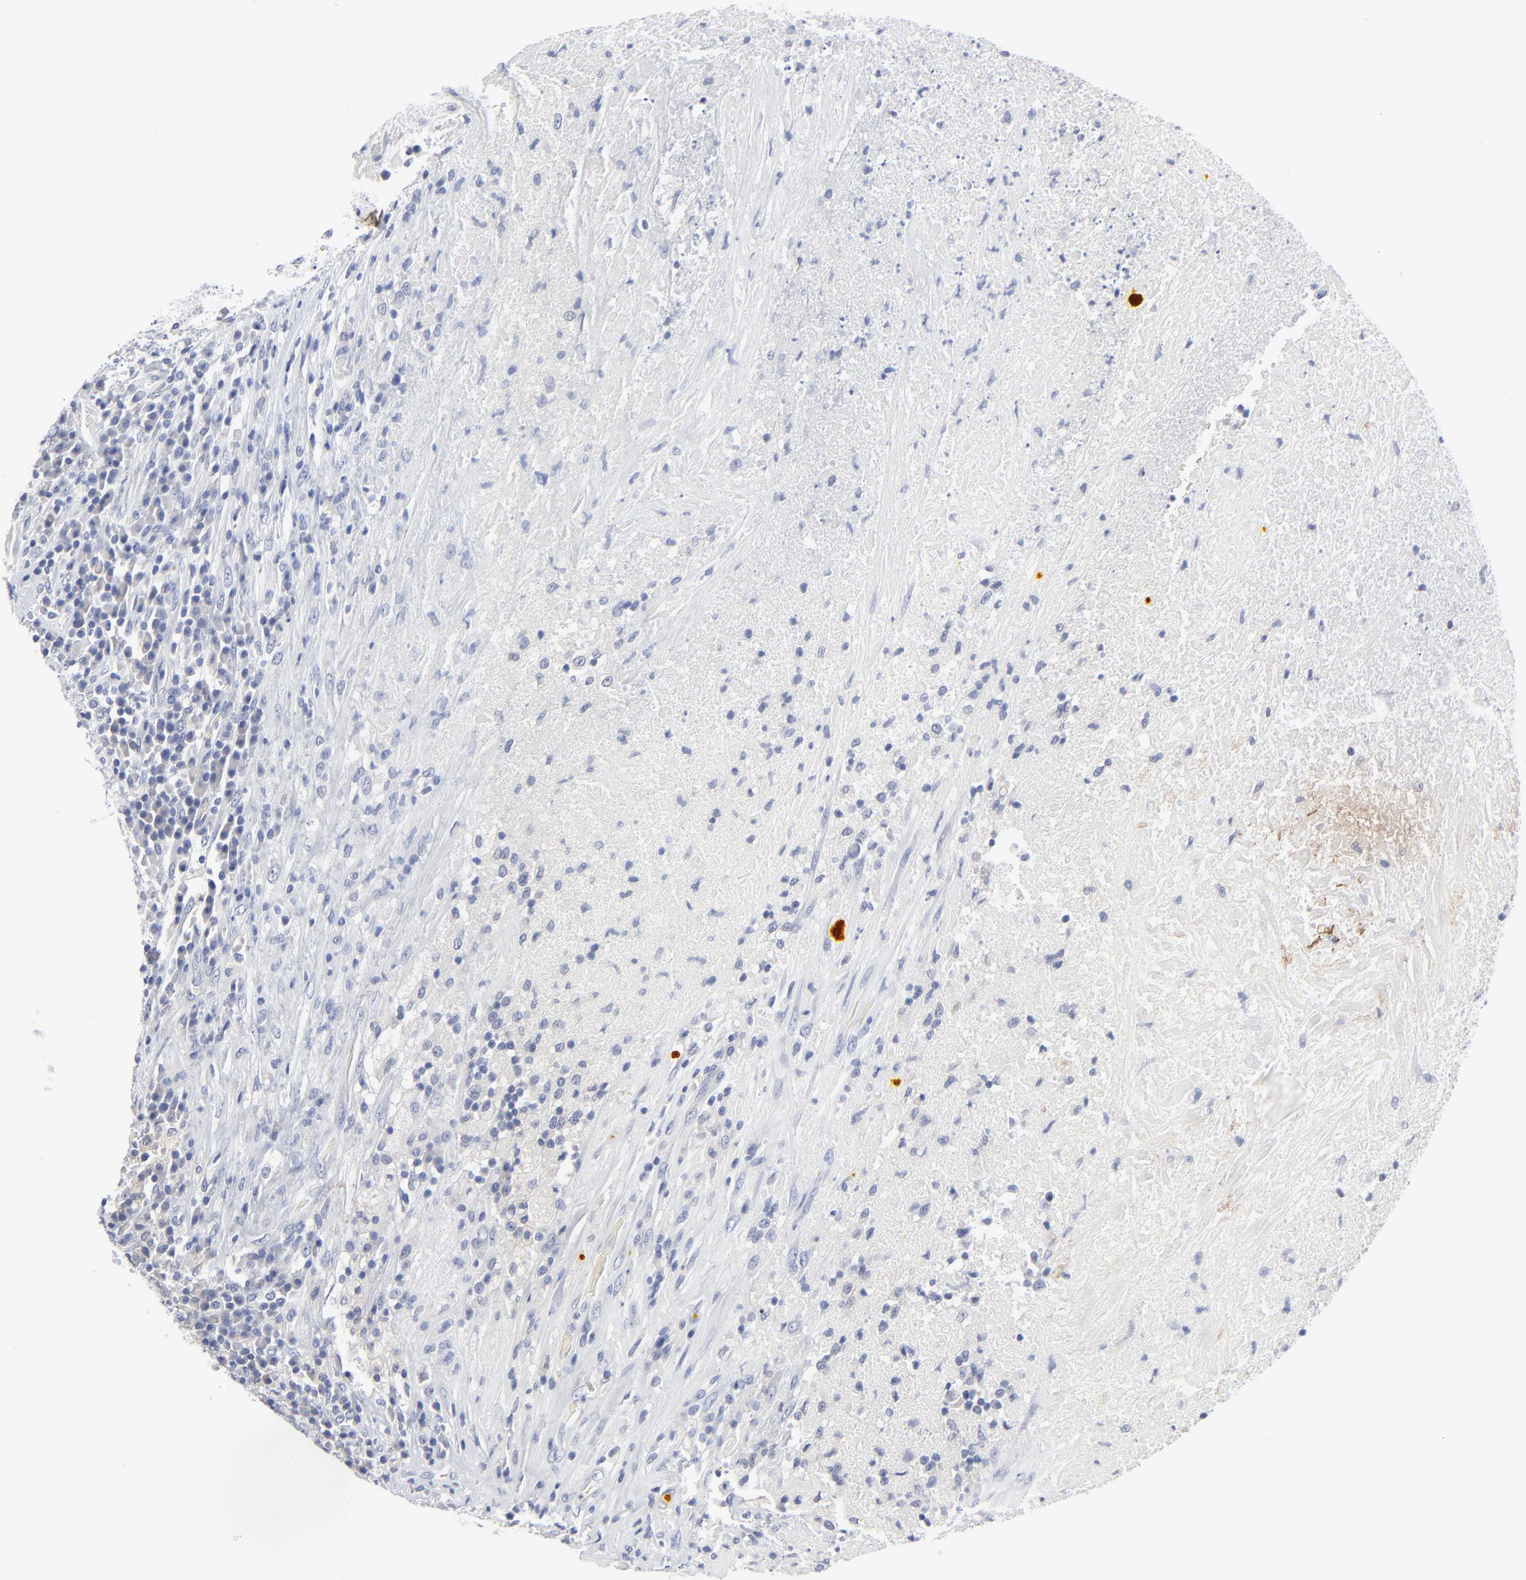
{"staining": {"intensity": "negative", "quantity": "none", "location": "none"}, "tissue": "testis cancer", "cell_type": "Tumor cells", "image_type": "cancer", "snomed": [{"axis": "morphology", "description": "Necrosis, NOS"}, {"axis": "morphology", "description": "Carcinoma, Embryonal, NOS"}, {"axis": "topography", "description": "Testis"}], "caption": "There is no significant staining in tumor cells of testis cancer.", "gene": "CLEC4G", "patient": {"sex": "male", "age": 19}}